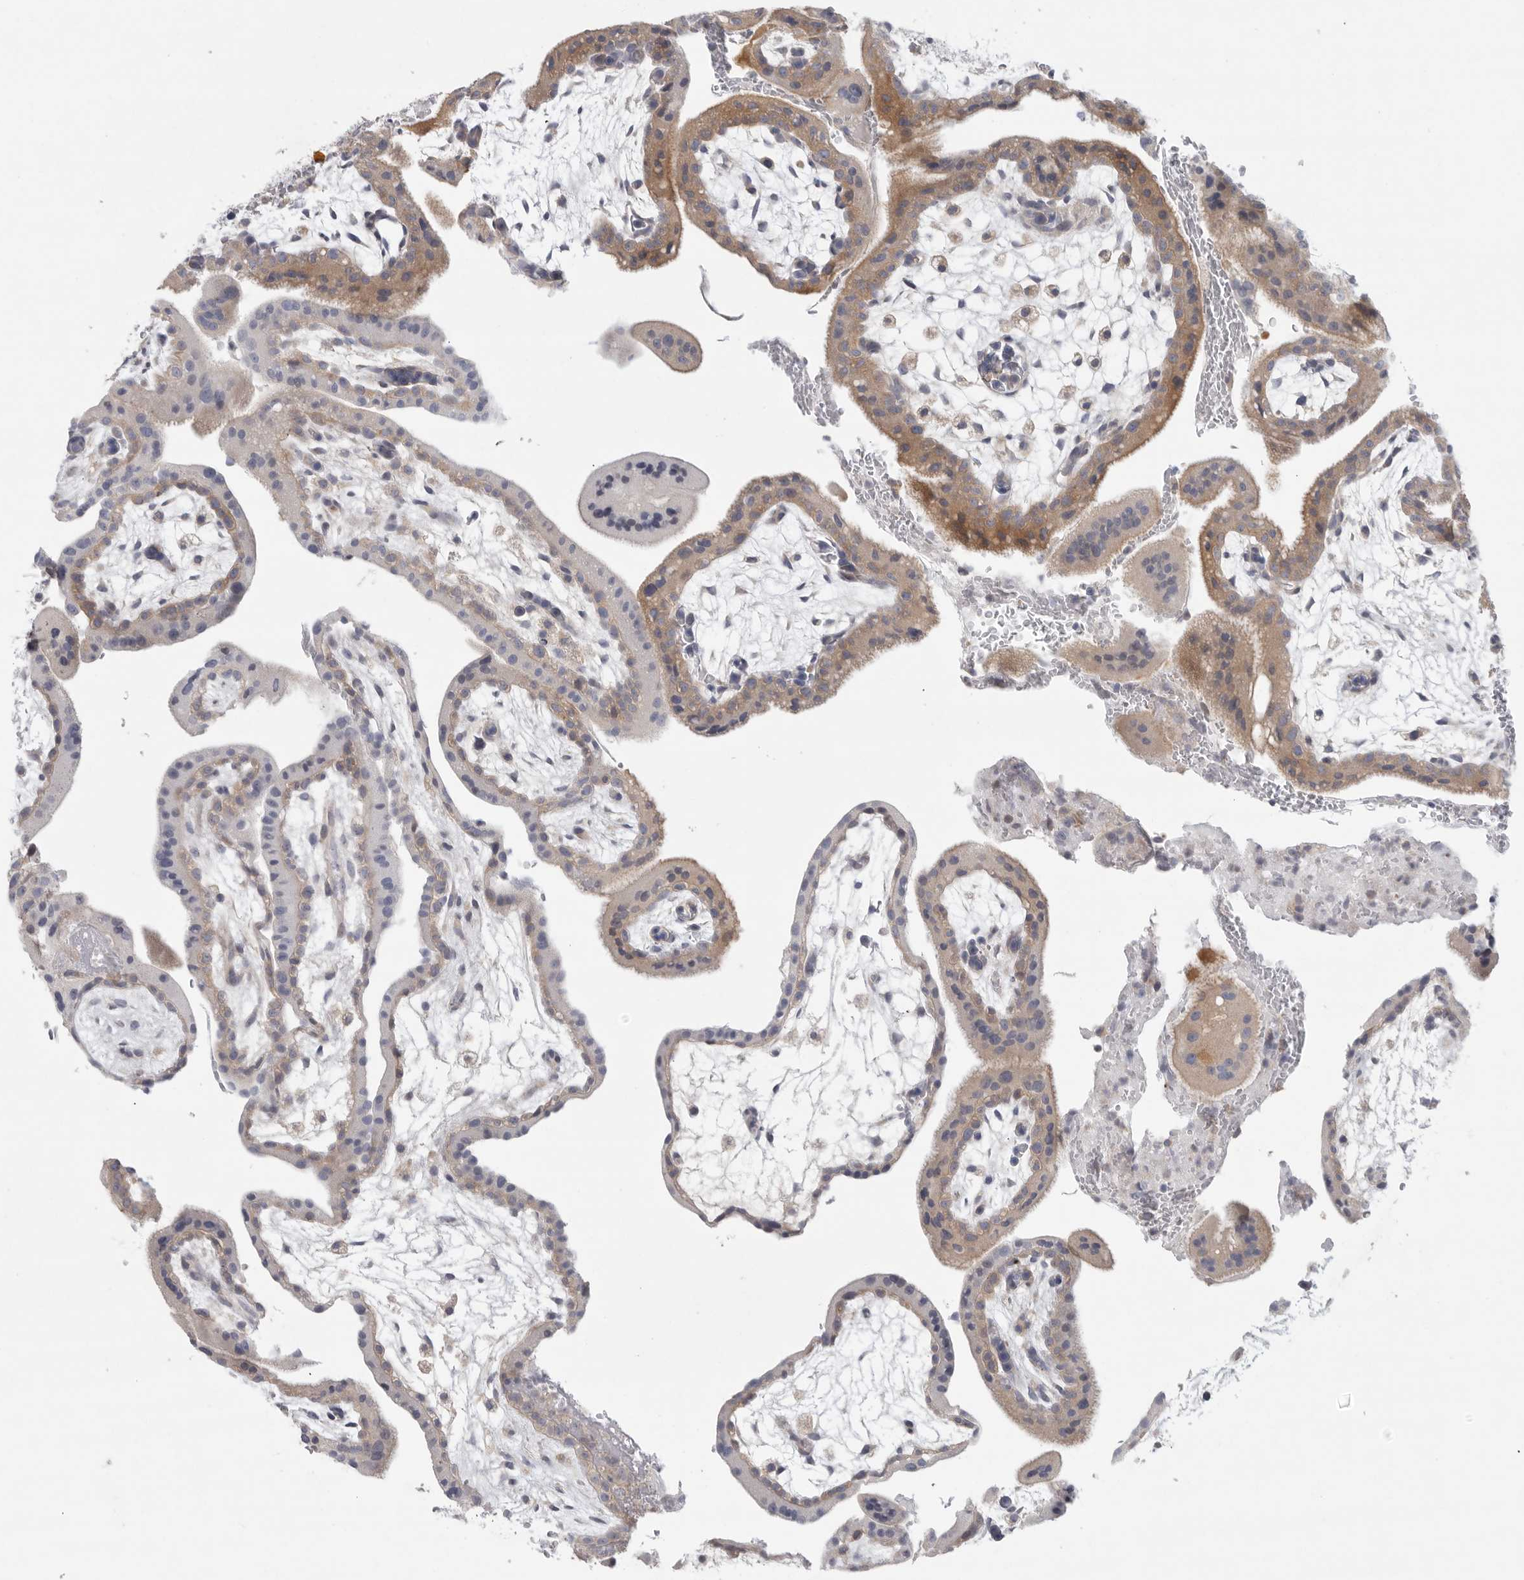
{"staining": {"intensity": "strong", "quantity": "25%-75%", "location": "cytoplasmic/membranous"}, "tissue": "placenta", "cell_type": "Decidual cells", "image_type": "normal", "snomed": [{"axis": "morphology", "description": "Normal tissue, NOS"}, {"axis": "topography", "description": "Placenta"}], "caption": "Protein expression analysis of unremarkable human placenta reveals strong cytoplasmic/membranous staining in about 25%-75% of decidual cells.", "gene": "TMEM69", "patient": {"sex": "female", "age": 35}}